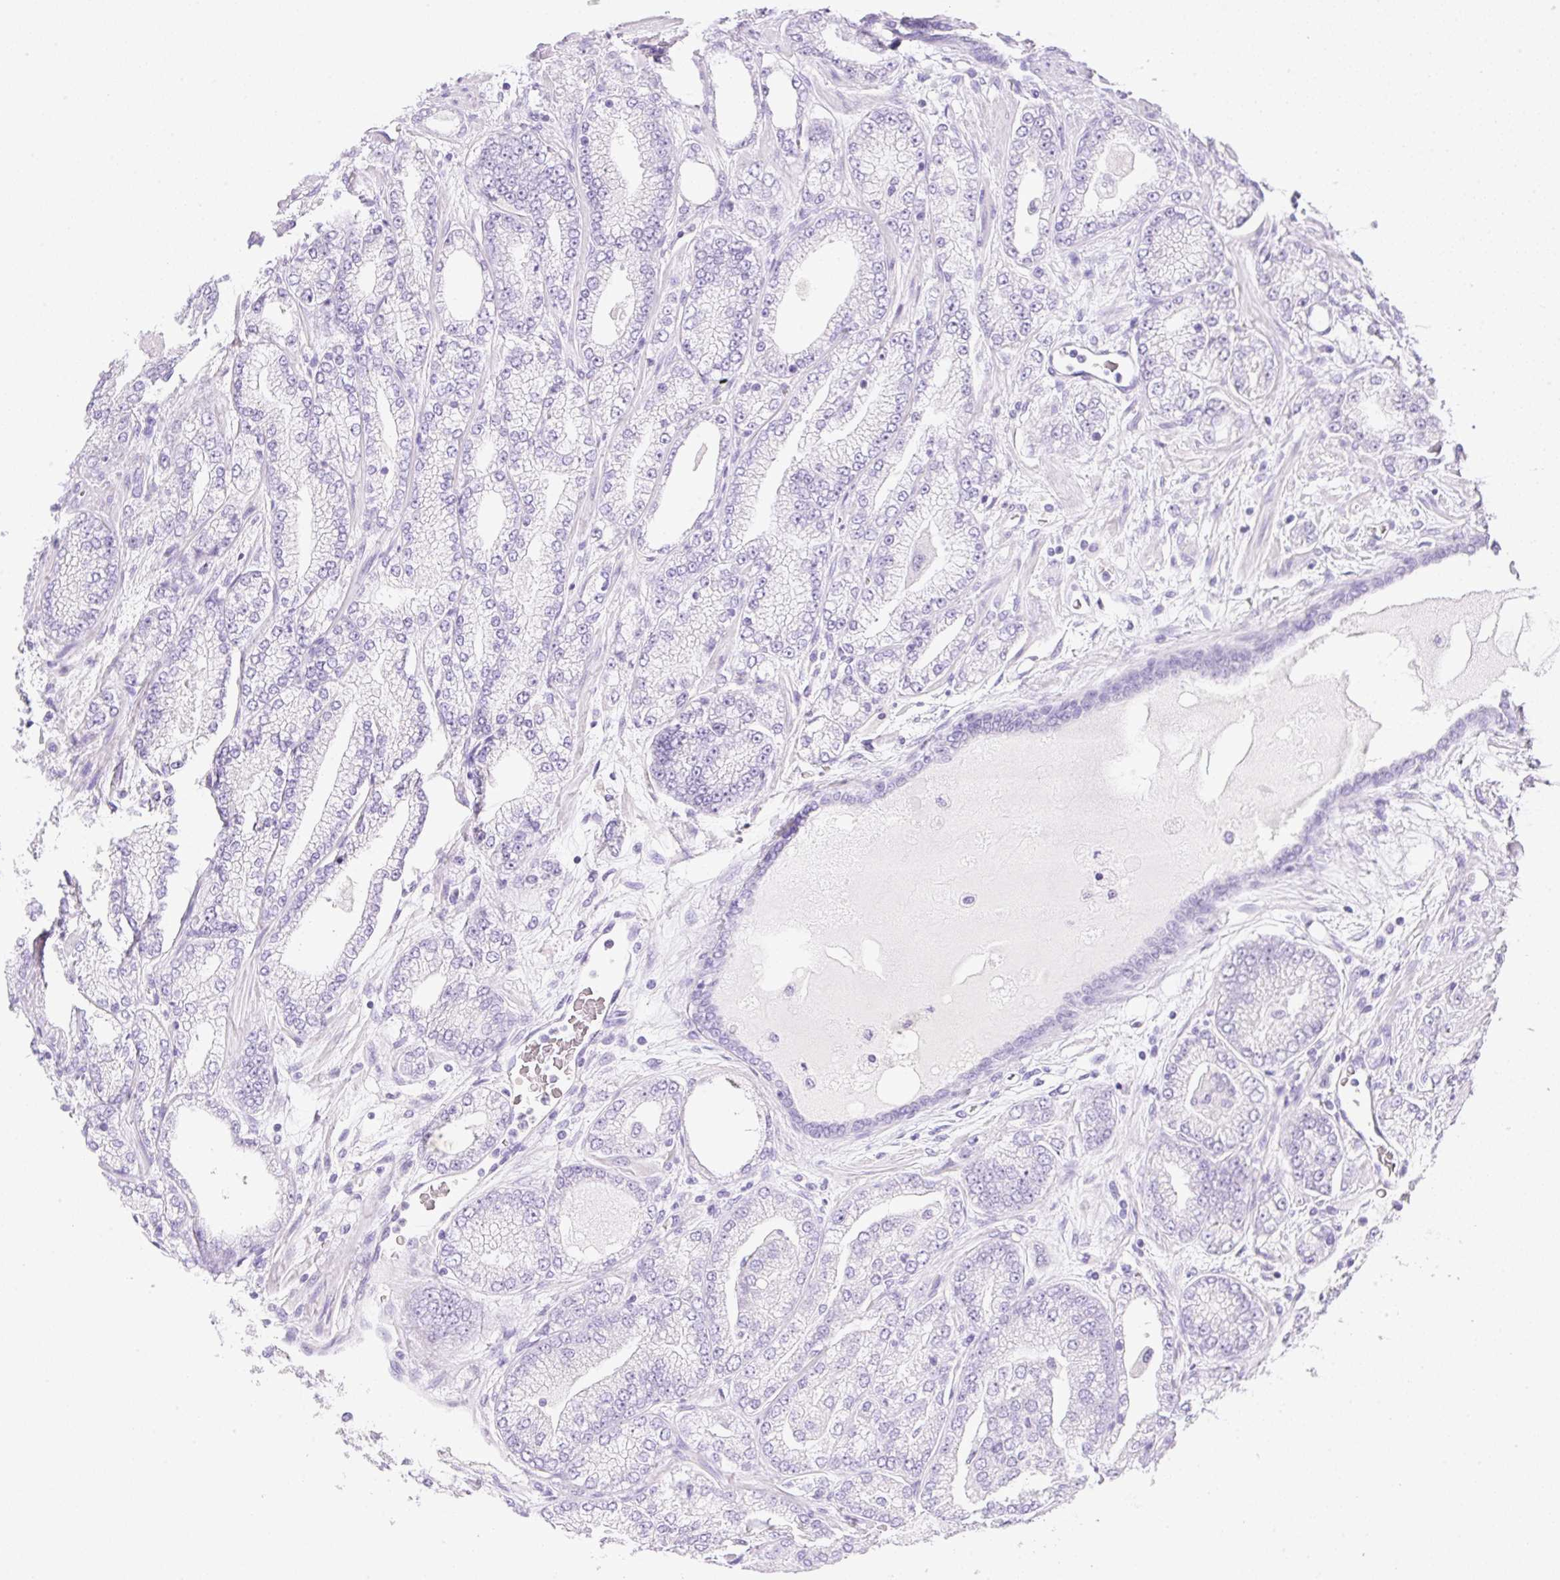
{"staining": {"intensity": "negative", "quantity": "none", "location": "none"}, "tissue": "prostate cancer", "cell_type": "Tumor cells", "image_type": "cancer", "snomed": [{"axis": "morphology", "description": "Adenocarcinoma, High grade"}, {"axis": "topography", "description": "Prostate"}], "caption": "Prostate cancer (high-grade adenocarcinoma) stained for a protein using IHC displays no positivity tumor cells.", "gene": "CDX1", "patient": {"sex": "male", "age": 68}}